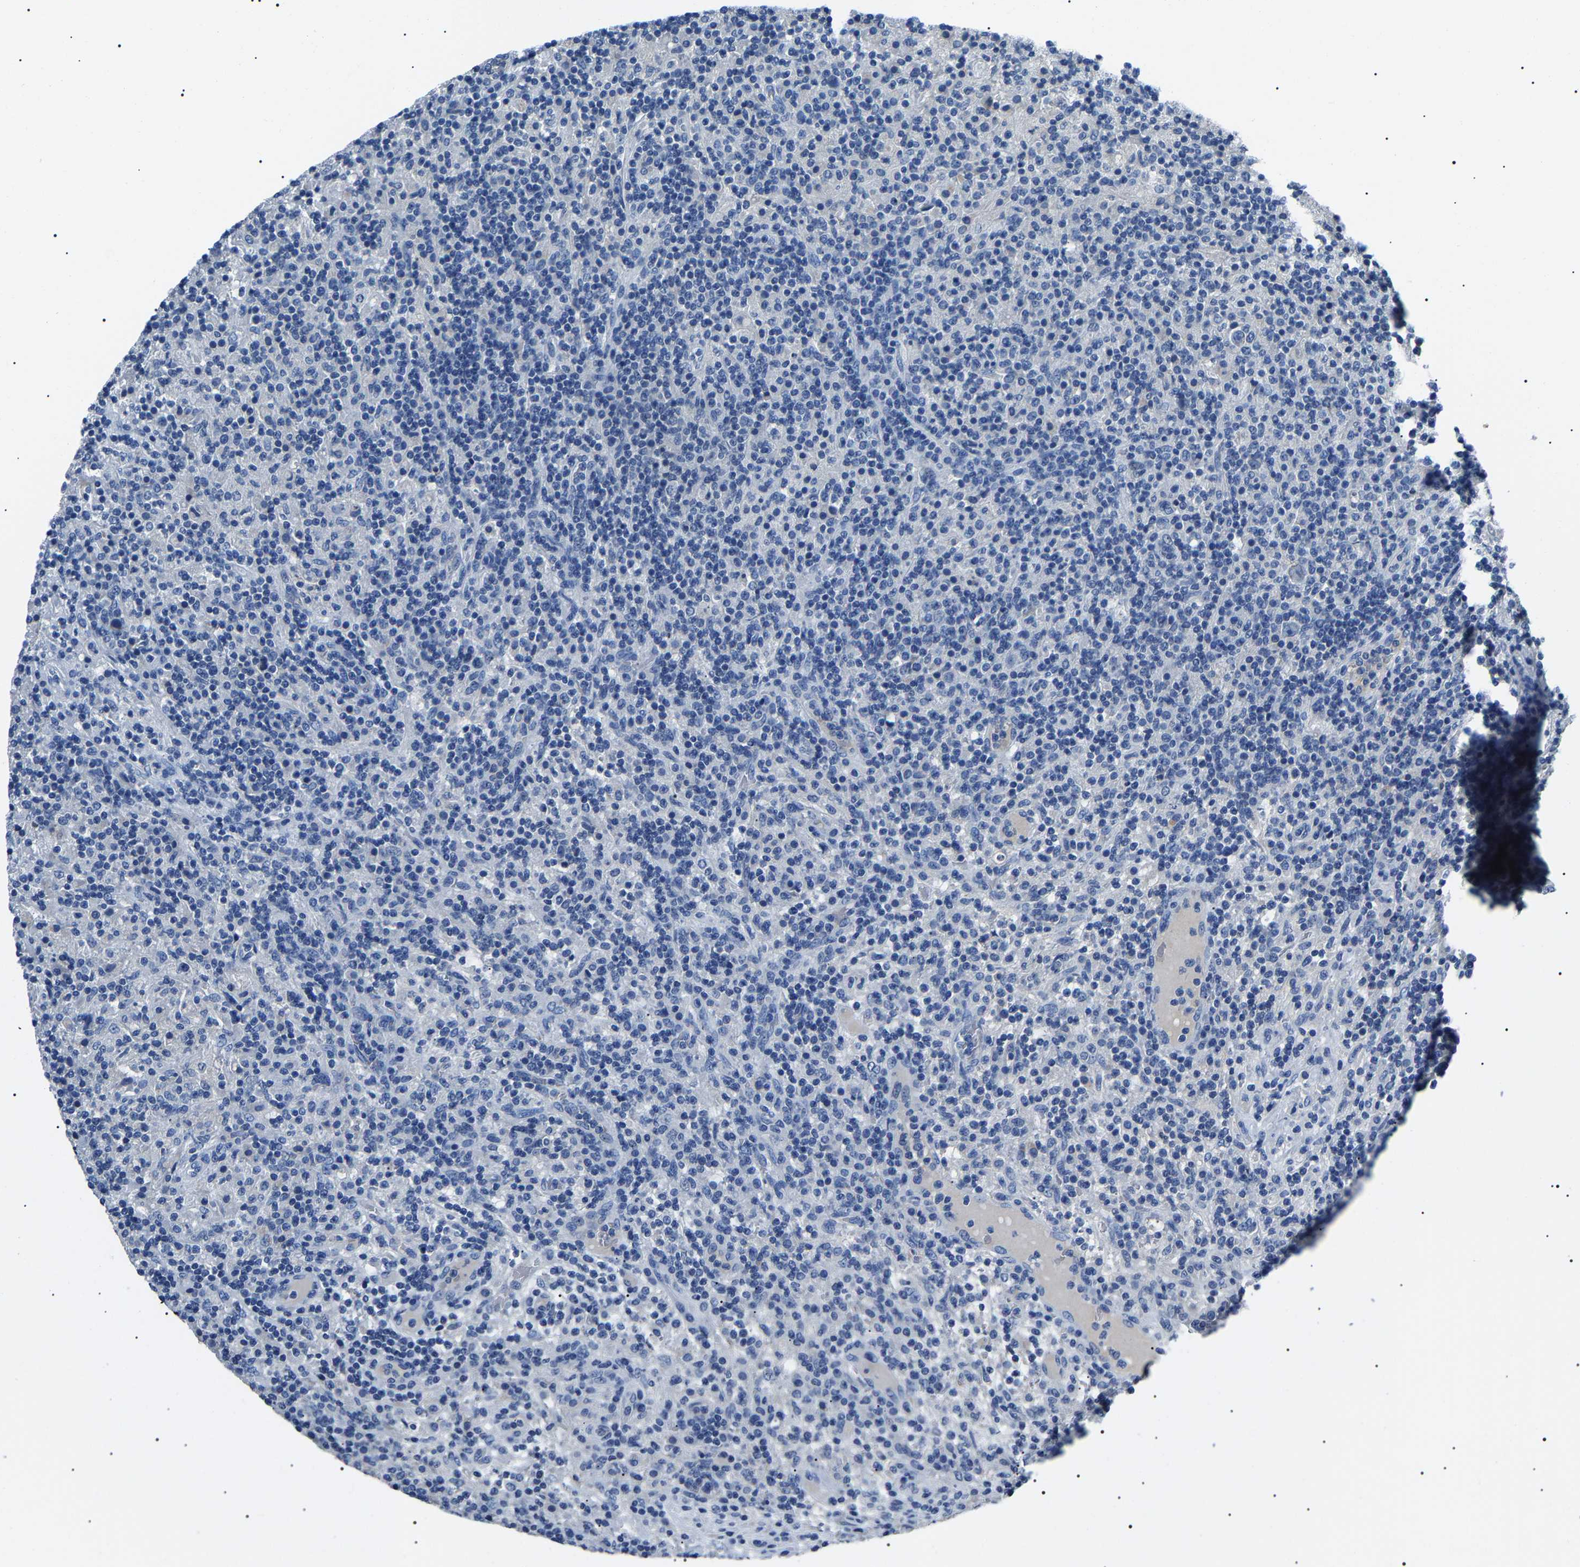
{"staining": {"intensity": "negative", "quantity": "none", "location": "none"}, "tissue": "lymphoma", "cell_type": "Tumor cells", "image_type": "cancer", "snomed": [{"axis": "morphology", "description": "Hodgkin's disease, NOS"}, {"axis": "topography", "description": "Lymph node"}], "caption": "Lymphoma was stained to show a protein in brown. There is no significant staining in tumor cells.", "gene": "KLK15", "patient": {"sex": "male", "age": 70}}